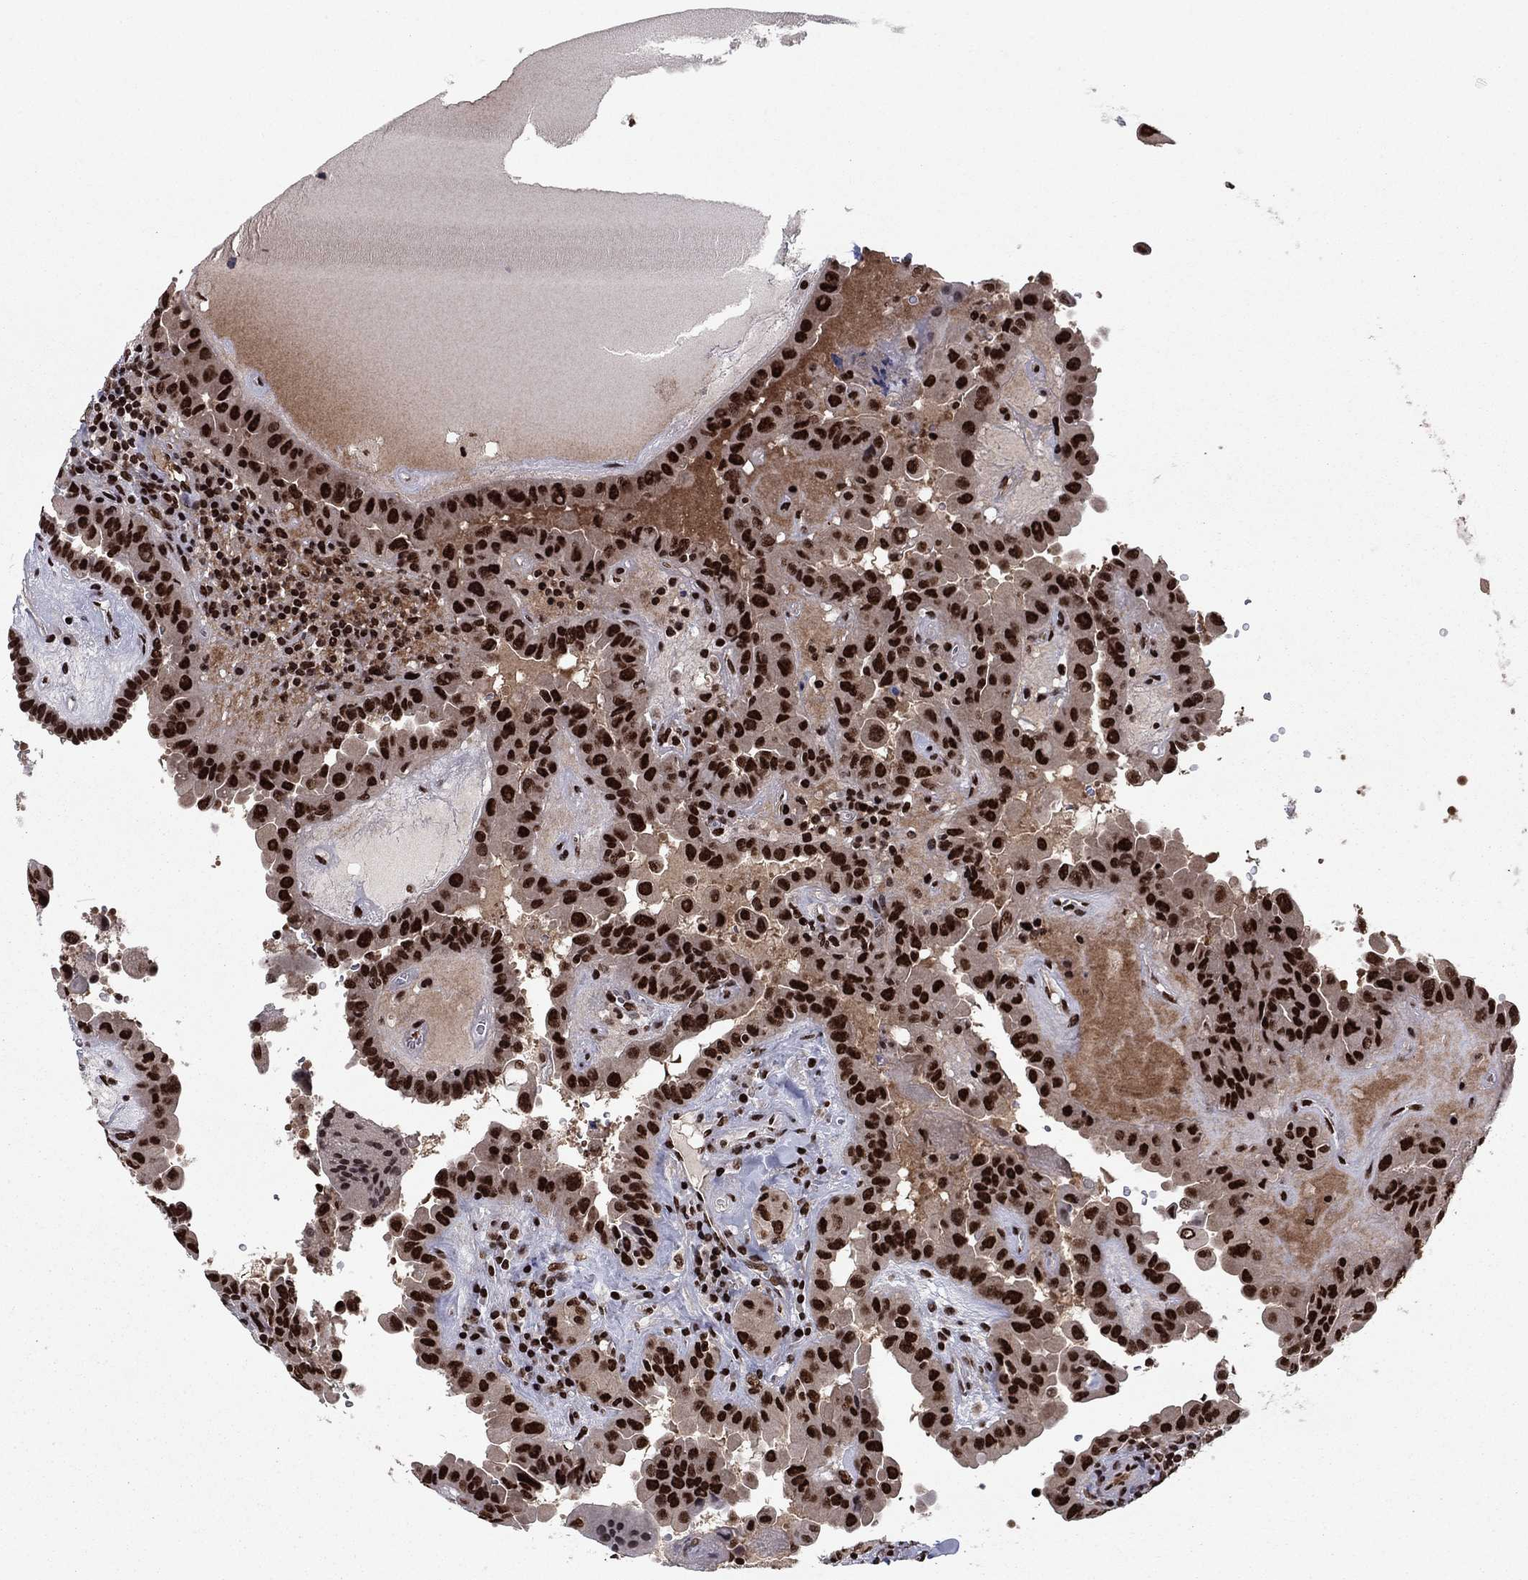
{"staining": {"intensity": "strong", "quantity": ">75%", "location": "nuclear"}, "tissue": "thyroid cancer", "cell_type": "Tumor cells", "image_type": "cancer", "snomed": [{"axis": "morphology", "description": "Papillary adenocarcinoma, NOS"}, {"axis": "topography", "description": "Thyroid gland"}], "caption": "Protein expression by IHC demonstrates strong nuclear positivity in about >75% of tumor cells in thyroid papillary adenocarcinoma. (IHC, brightfield microscopy, high magnification).", "gene": "USP54", "patient": {"sex": "female", "age": 37}}